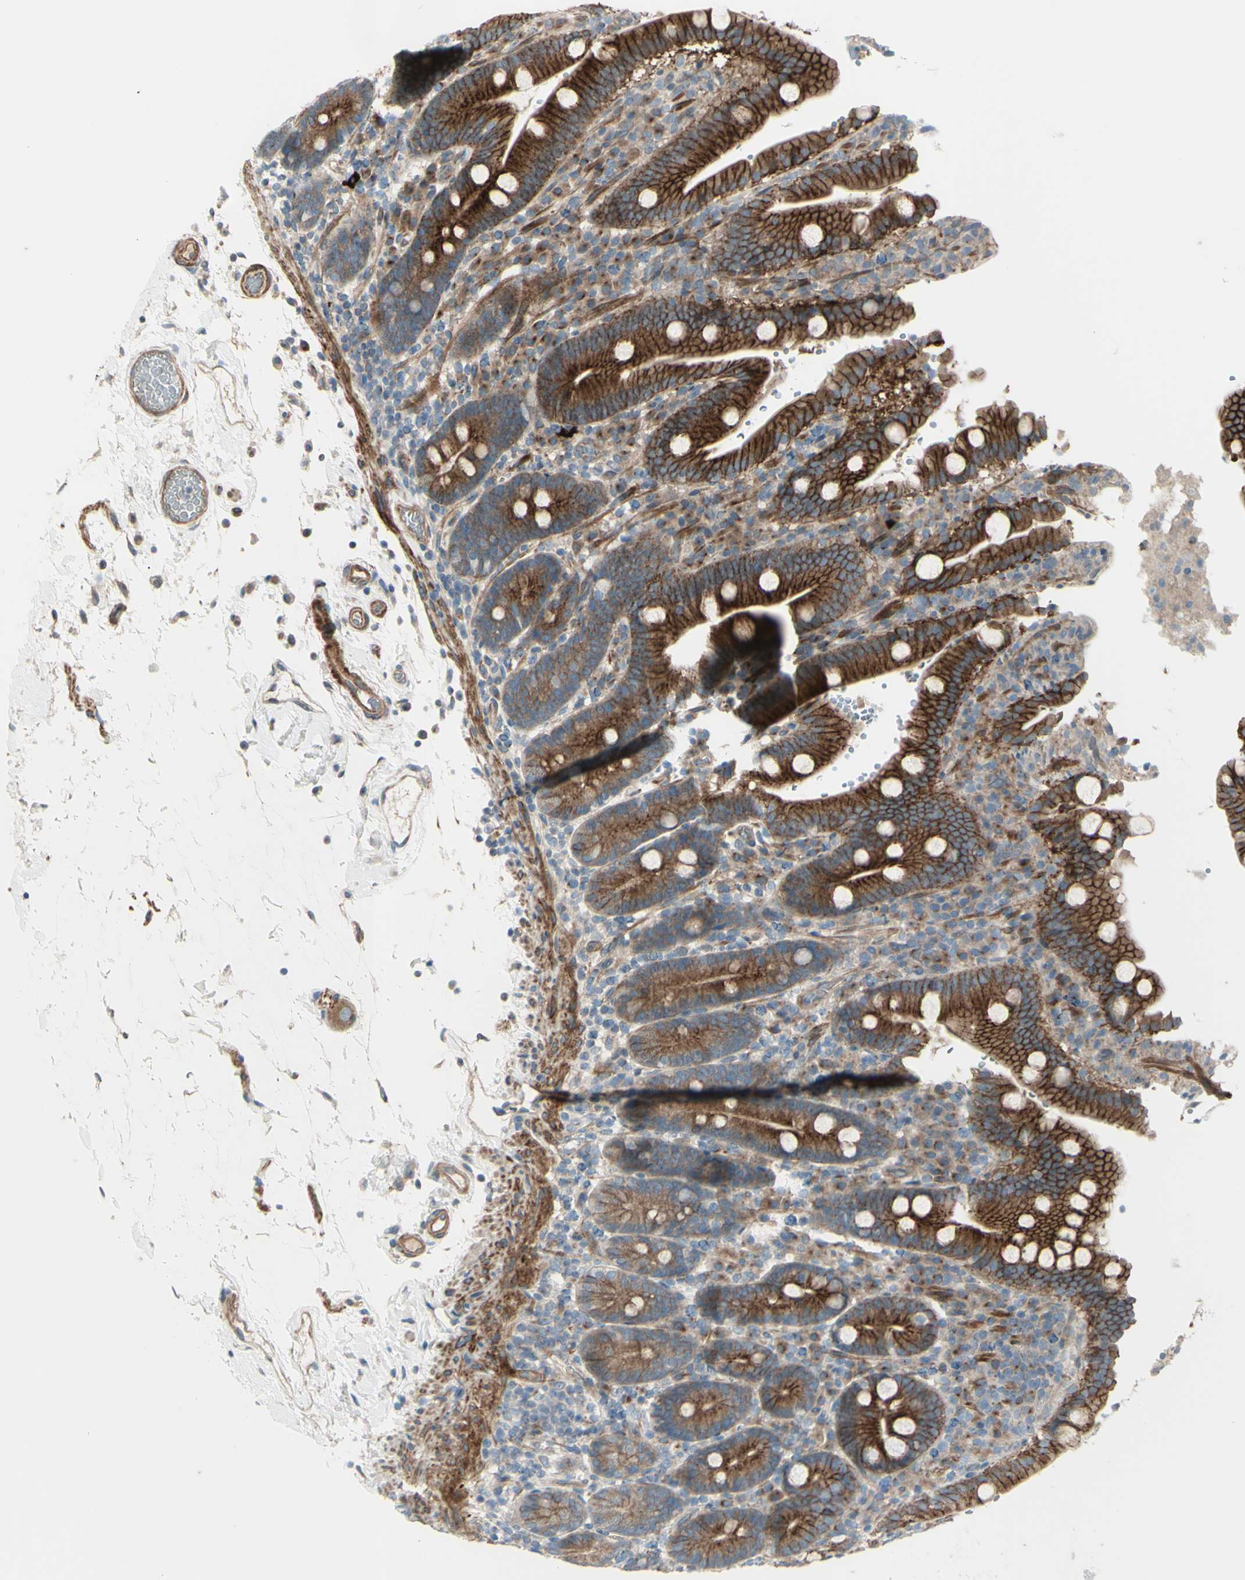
{"staining": {"intensity": "strong", "quantity": ">75%", "location": "cytoplasmic/membranous"}, "tissue": "duodenum", "cell_type": "Glandular cells", "image_type": "normal", "snomed": [{"axis": "morphology", "description": "Normal tissue, NOS"}, {"axis": "topography", "description": "Small intestine, NOS"}], "caption": "Benign duodenum exhibits strong cytoplasmic/membranous positivity in approximately >75% of glandular cells.", "gene": "LRRK1", "patient": {"sex": "female", "age": 71}}